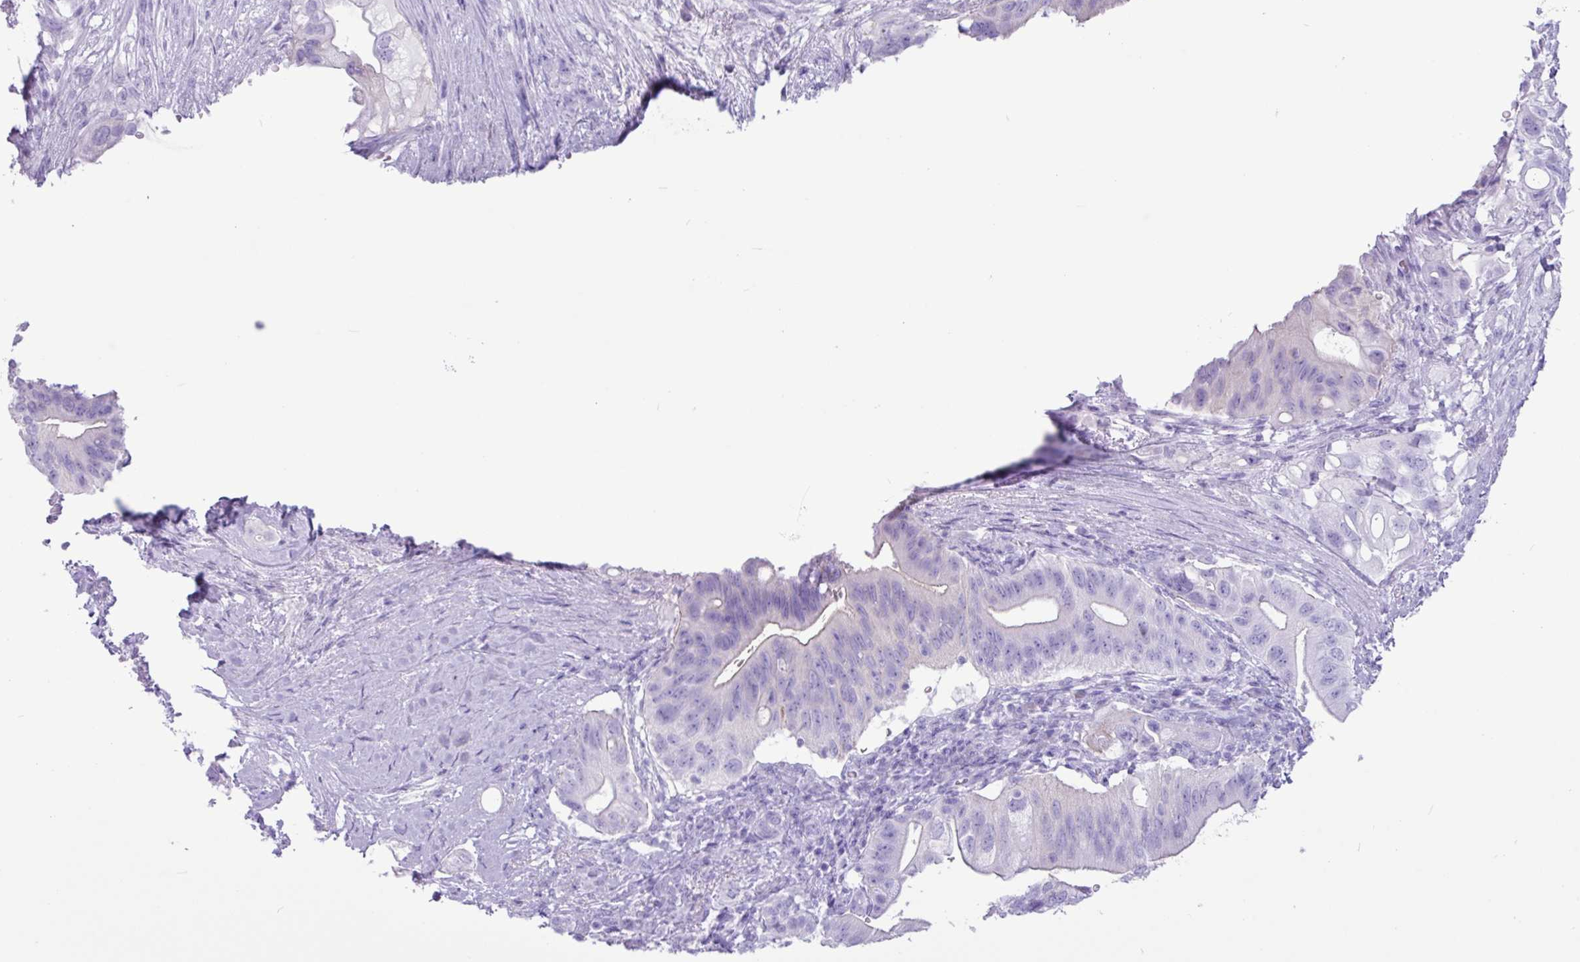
{"staining": {"intensity": "negative", "quantity": "none", "location": "none"}, "tissue": "pancreatic cancer", "cell_type": "Tumor cells", "image_type": "cancer", "snomed": [{"axis": "morphology", "description": "Adenocarcinoma, NOS"}, {"axis": "topography", "description": "Pancreas"}], "caption": "Immunohistochemical staining of human adenocarcinoma (pancreatic) shows no significant positivity in tumor cells.", "gene": "CKMT2", "patient": {"sex": "female", "age": 72}}